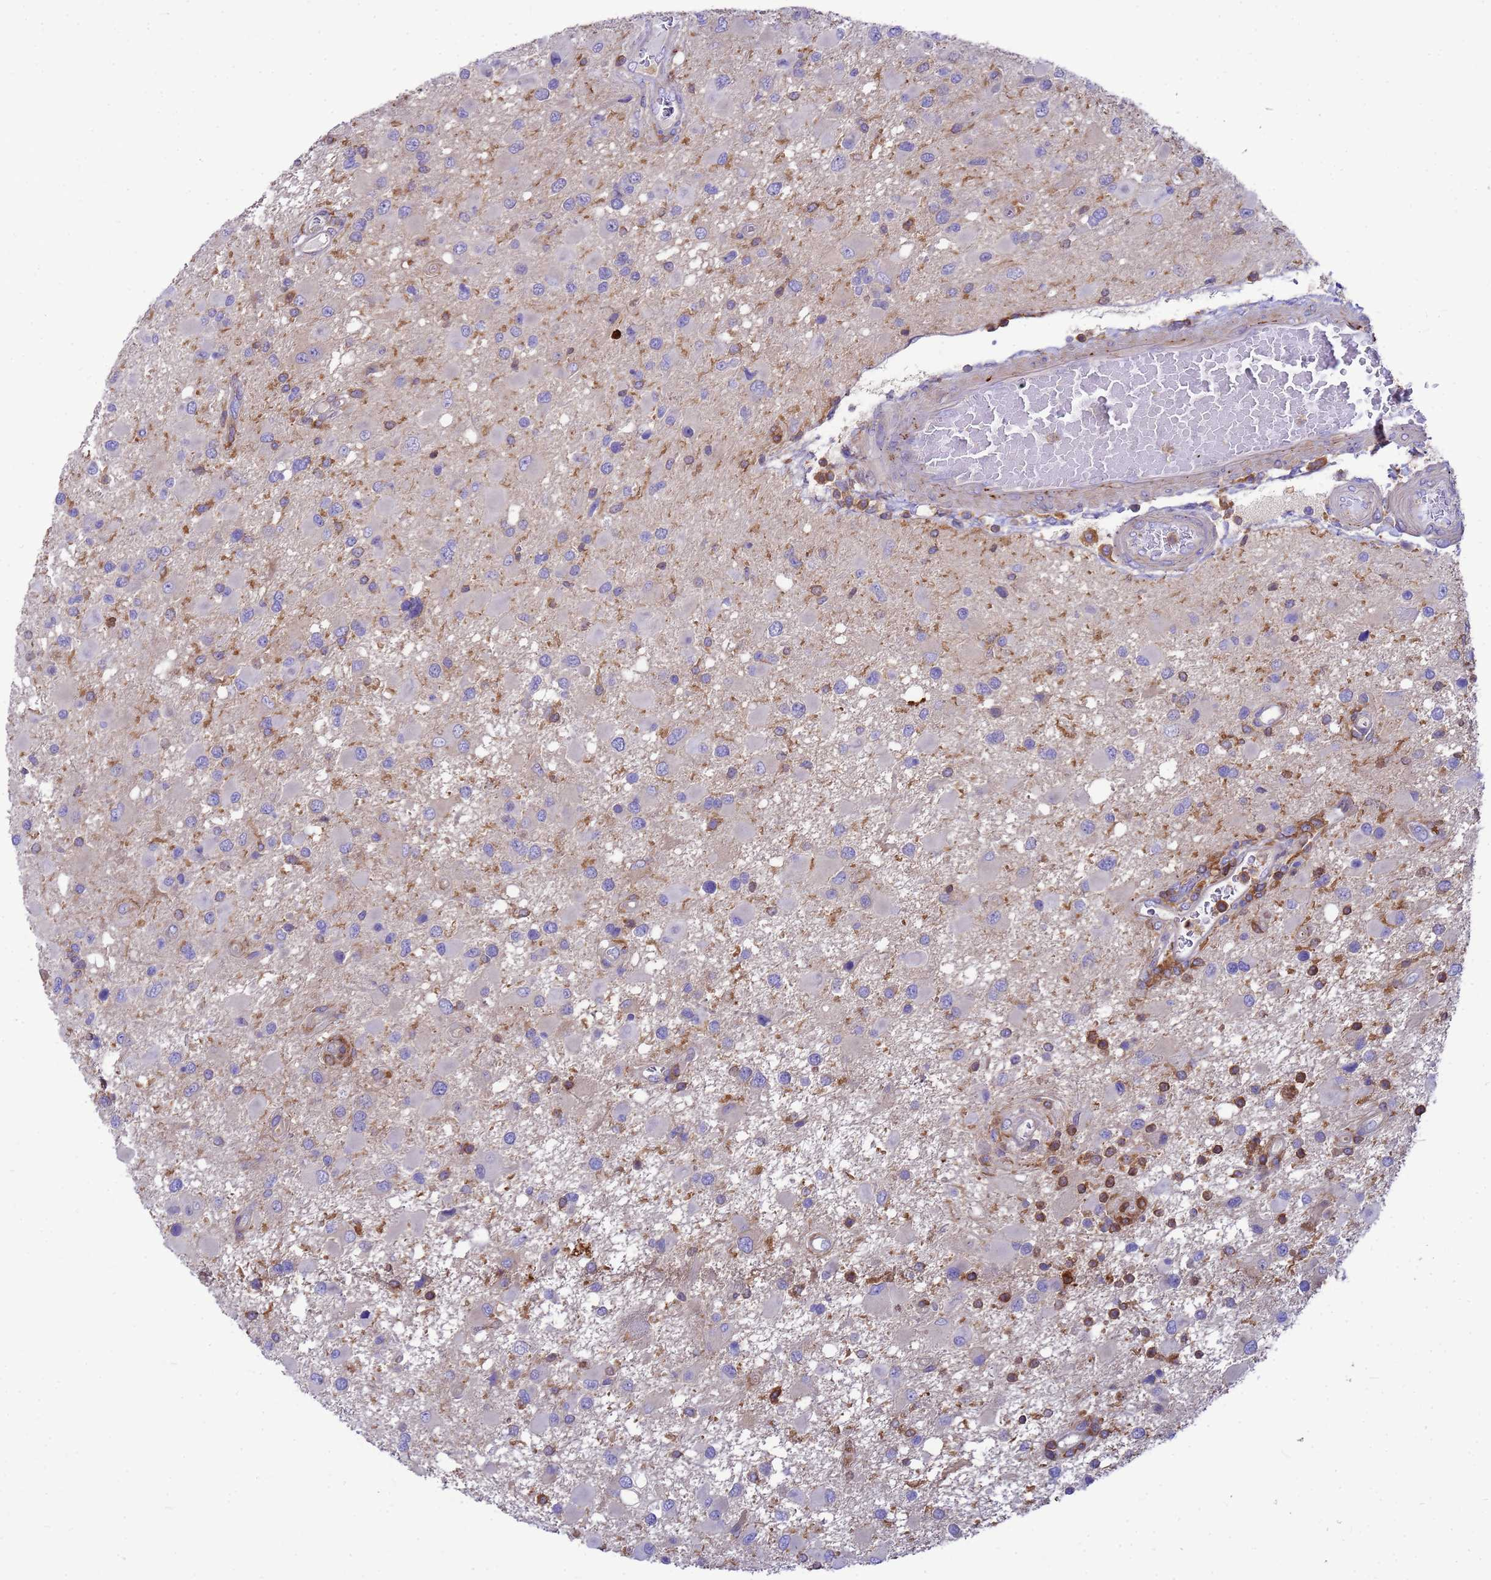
{"staining": {"intensity": "negative", "quantity": "none", "location": "none"}, "tissue": "glioma", "cell_type": "Tumor cells", "image_type": "cancer", "snomed": [{"axis": "morphology", "description": "Glioma, malignant, High grade"}, {"axis": "topography", "description": "Brain"}], "caption": "Immunohistochemical staining of human malignant glioma (high-grade) demonstrates no significant positivity in tumor cells. (Immunohistochemistry, brightfield microscopy, high magnification).", "gene": "ZNF235", "patient": {"sex": "male", "age": 53}}